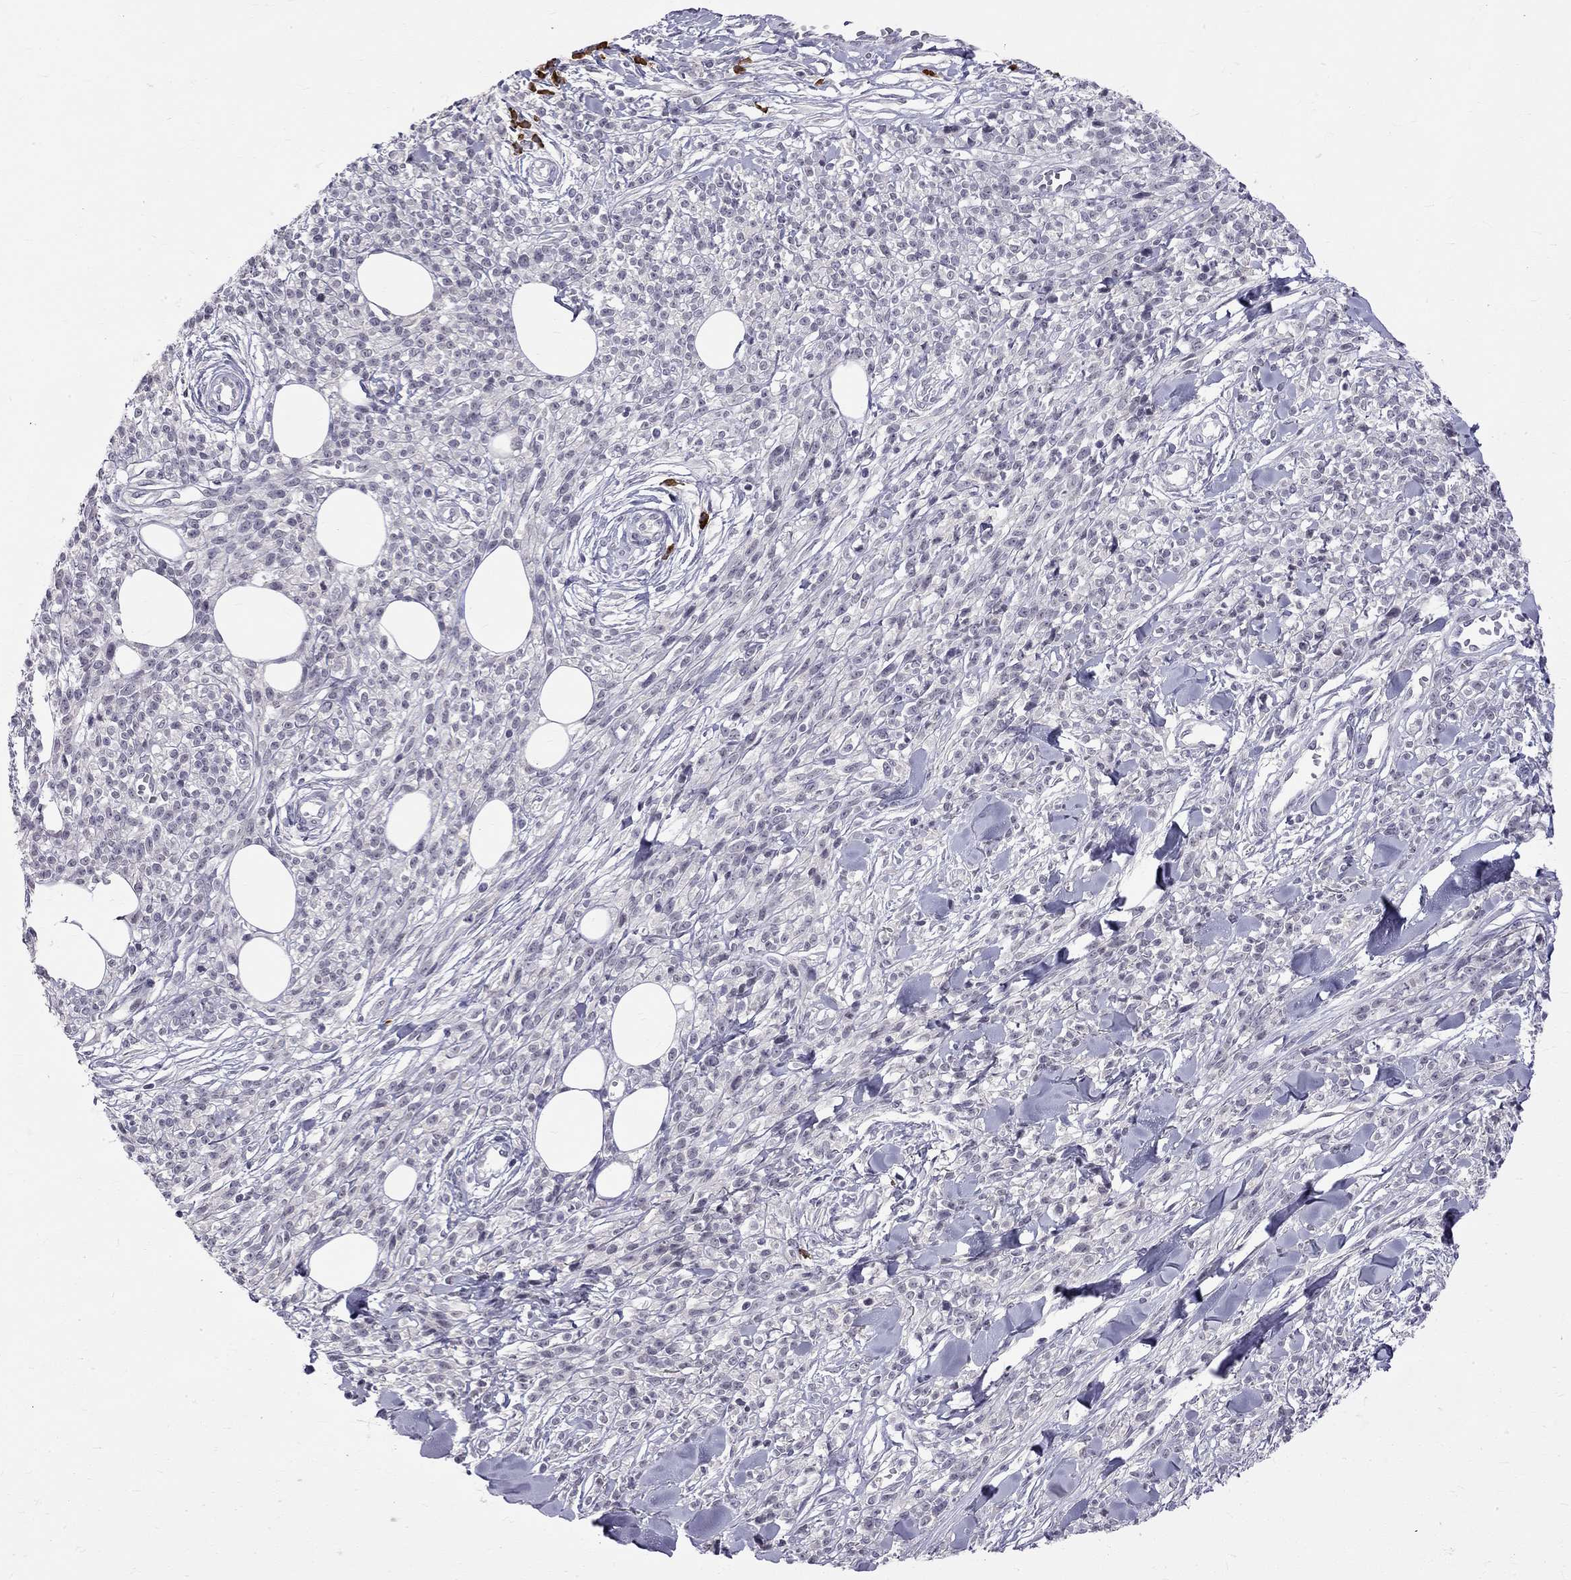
{"staining": {"intensity": "negative", "quantity": "none", "location": "none"}, "tissue": "melanoma", "cell_type": "Tumor cells", "image_type": "cancer", "snomed": [{"axis": "morphology", "description": "Malignant melanoma, NOS"}, {"axis": "topography", "description": "Skin"}, {"axis": "topography", "description": "Skin of trunk"}], "caption": "Histopathology image shows no protein expression in tumor cells of malignant melanoma tissue.", "gene": "RTL9", "patient": {"sex": "male", "age": 74}}